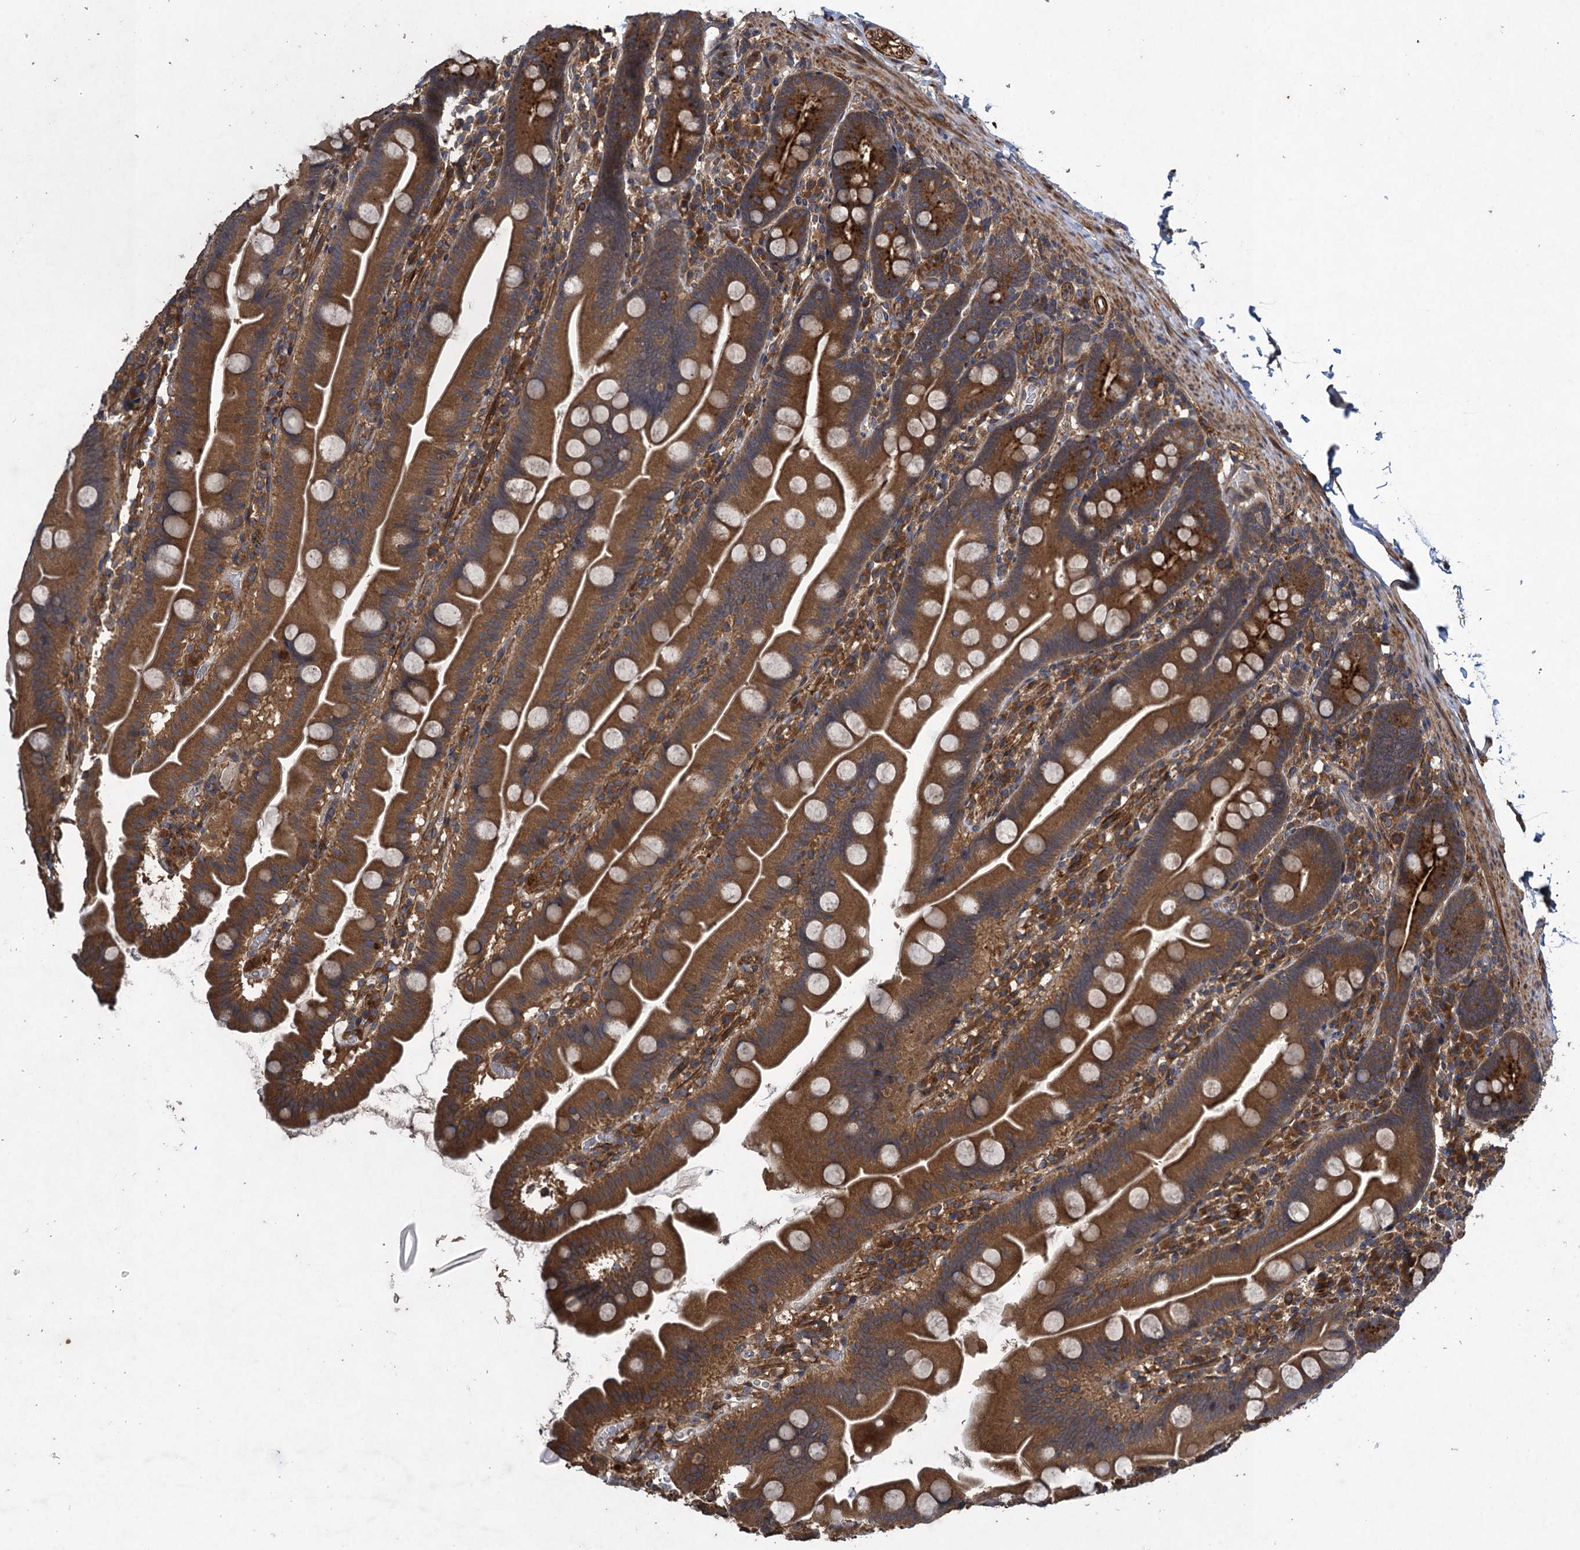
{"staining": {"intensity": "moderate", "quantity": ">75%", "location": "cytoplasmic/membranous"}, "tissue": "small intestine", "cell_type": "Glandular cells", "image_type": "normal", "snomed": [{"axis": "morphology", "description": "Normal tissue, NOS"}, {"axis": "topography", "description": "Small intestine"}], "caption": "The photomicrograph displays immunohistochemical staining of benign small intestine. There is moderate cytoplasmic/membranous positivity is seen in approximately >75% of glandular cells. Using DAB (brown) and hematoxylin (blue) stains, captured at high magnification using brightfield microscopy.", "gene": "CNTN5", "patient": {"sex": "female", "age": 68}}